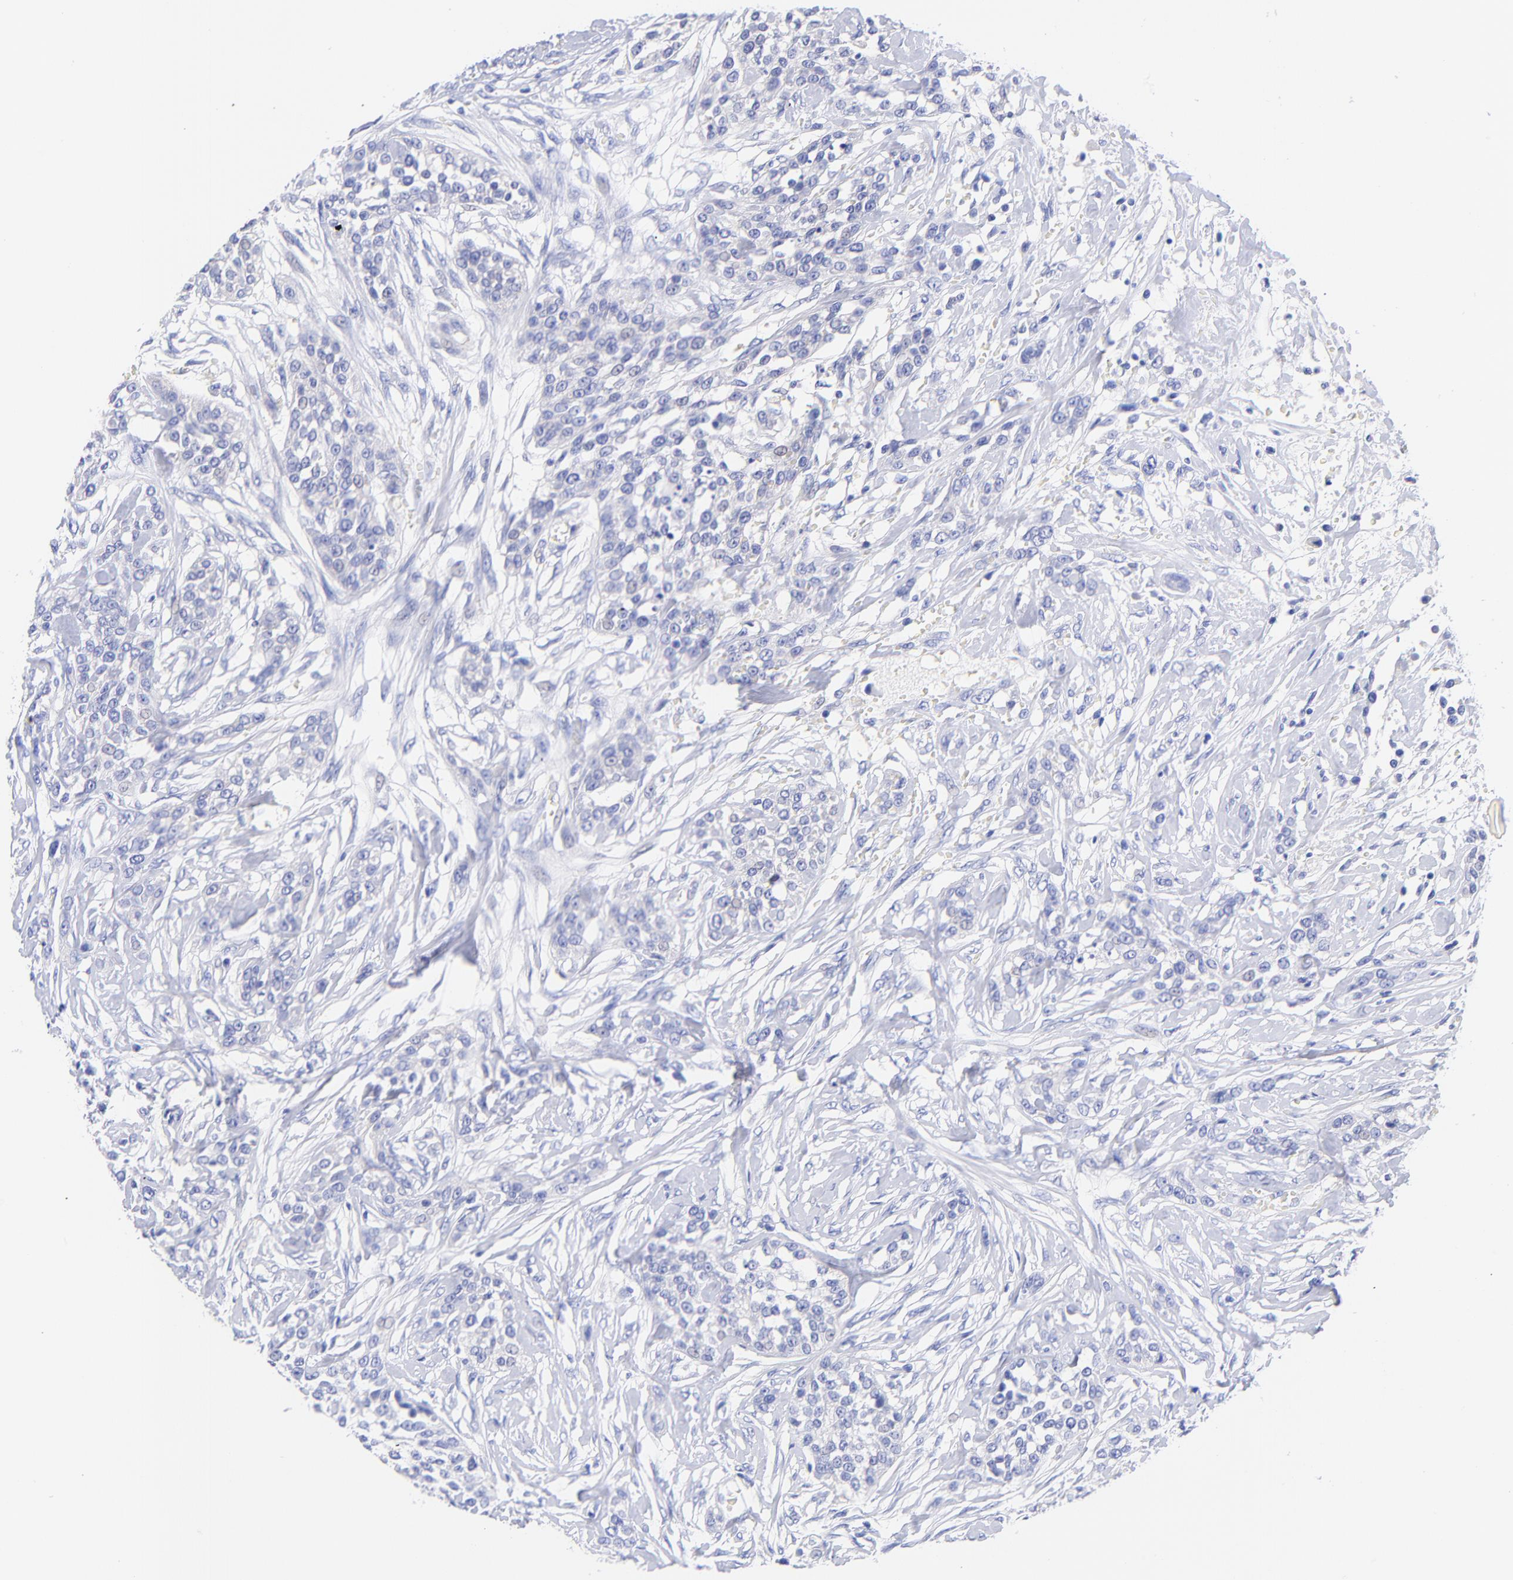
{"staining": {"intensity": "negative", "quantity": "none", "location": "none"}, "tissue": "urothelial cancer", "cell_type": "Tumor cells", "image_type": "cancer", "snomed": [{"axis": "morphology", "description": "Urothelial carcinoma, High grade"}, {"axis": "topography", "description": "Urinary bladder"}], "caption": "The photomicrograph exhibits no significant expression in tumor cells of high-grade urothelial carcinoma.", "gene": "GPHN", "patient": {"sex": "male", "age": 56}}